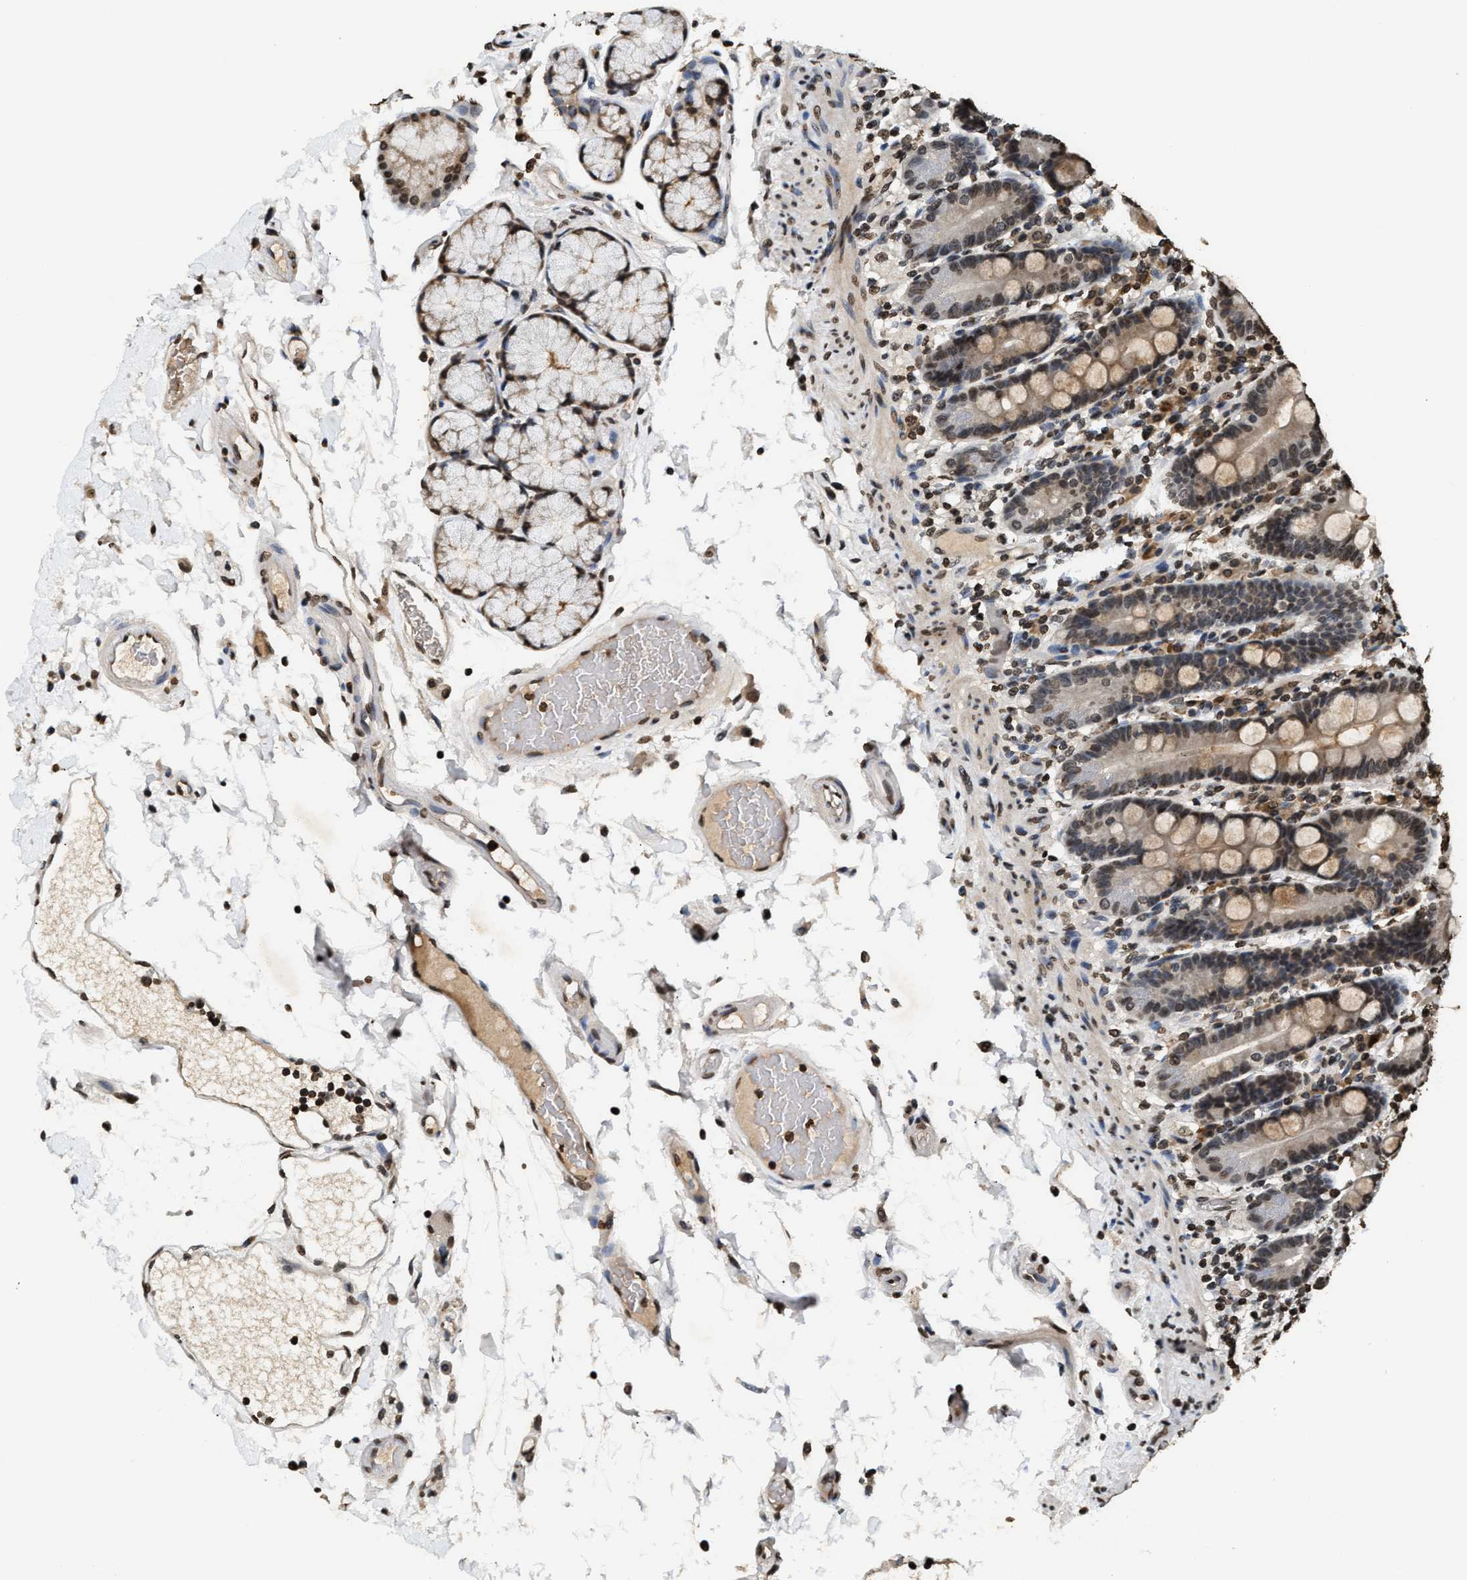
{"staining": {"intensity": "moderate", "quantity": ">75%", "location": "cytoplasmic/membranous,nuclear"}, "tissue": "duodenum", "cell_type": "Glandular cells", "image_type": "normal", "snomed": [{"axis": "morphology", "description": "Normal tissue, NOS"}, {"axis": "topography", "description": "Small intestine, NOS"}], "caption": "Protein positivity by immunohistochemistry reveals moderate cytoplasmic/membranous,nuclear expression in approximately >75% of glandular cells in normal duodenum.", "gene": "DNASE1L3", "patient": {"sex": "female", "age": 71}}